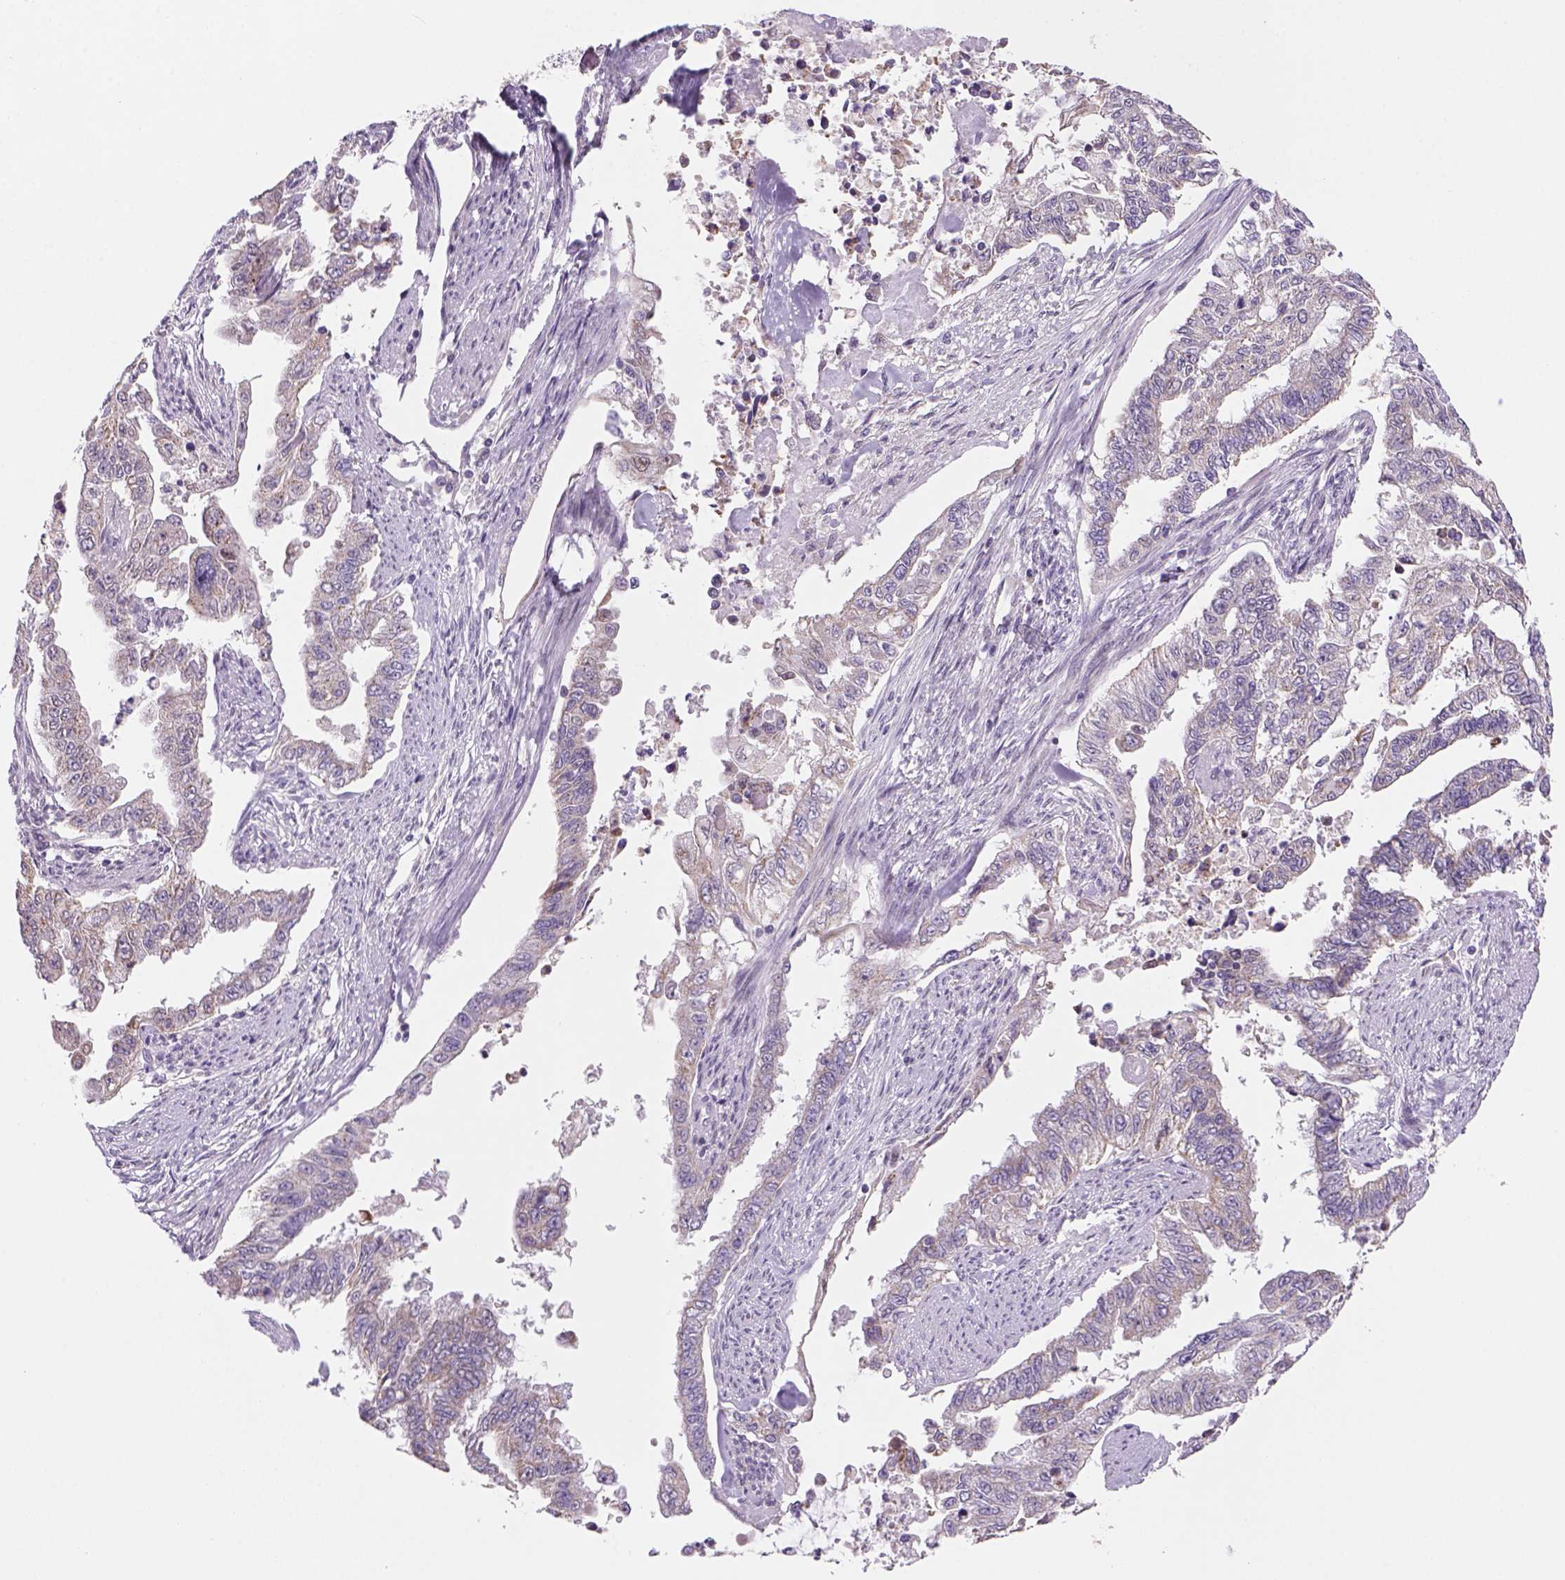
{"staining": {"intensity": "weak", "quantity": "<25%", "location": "cytoplasmic/membranous"}, "tissue": "endometrial cancer", "cell_type": "Tumor cells", "image_type": "cancer", "snomed": [{"axis": "morphology", "description": "Adenocarcinoma, NOS"}, {"axis": "topography", "description": "Uterus"}], "caption": "Histopathology image shows no significant protein staining in tumor cells of endometrial cancer (adenocarcinoma). Nuclei are stained in blue.", "gene": "ADGRV1", "patient": {"sex": "female", "age": 59}}